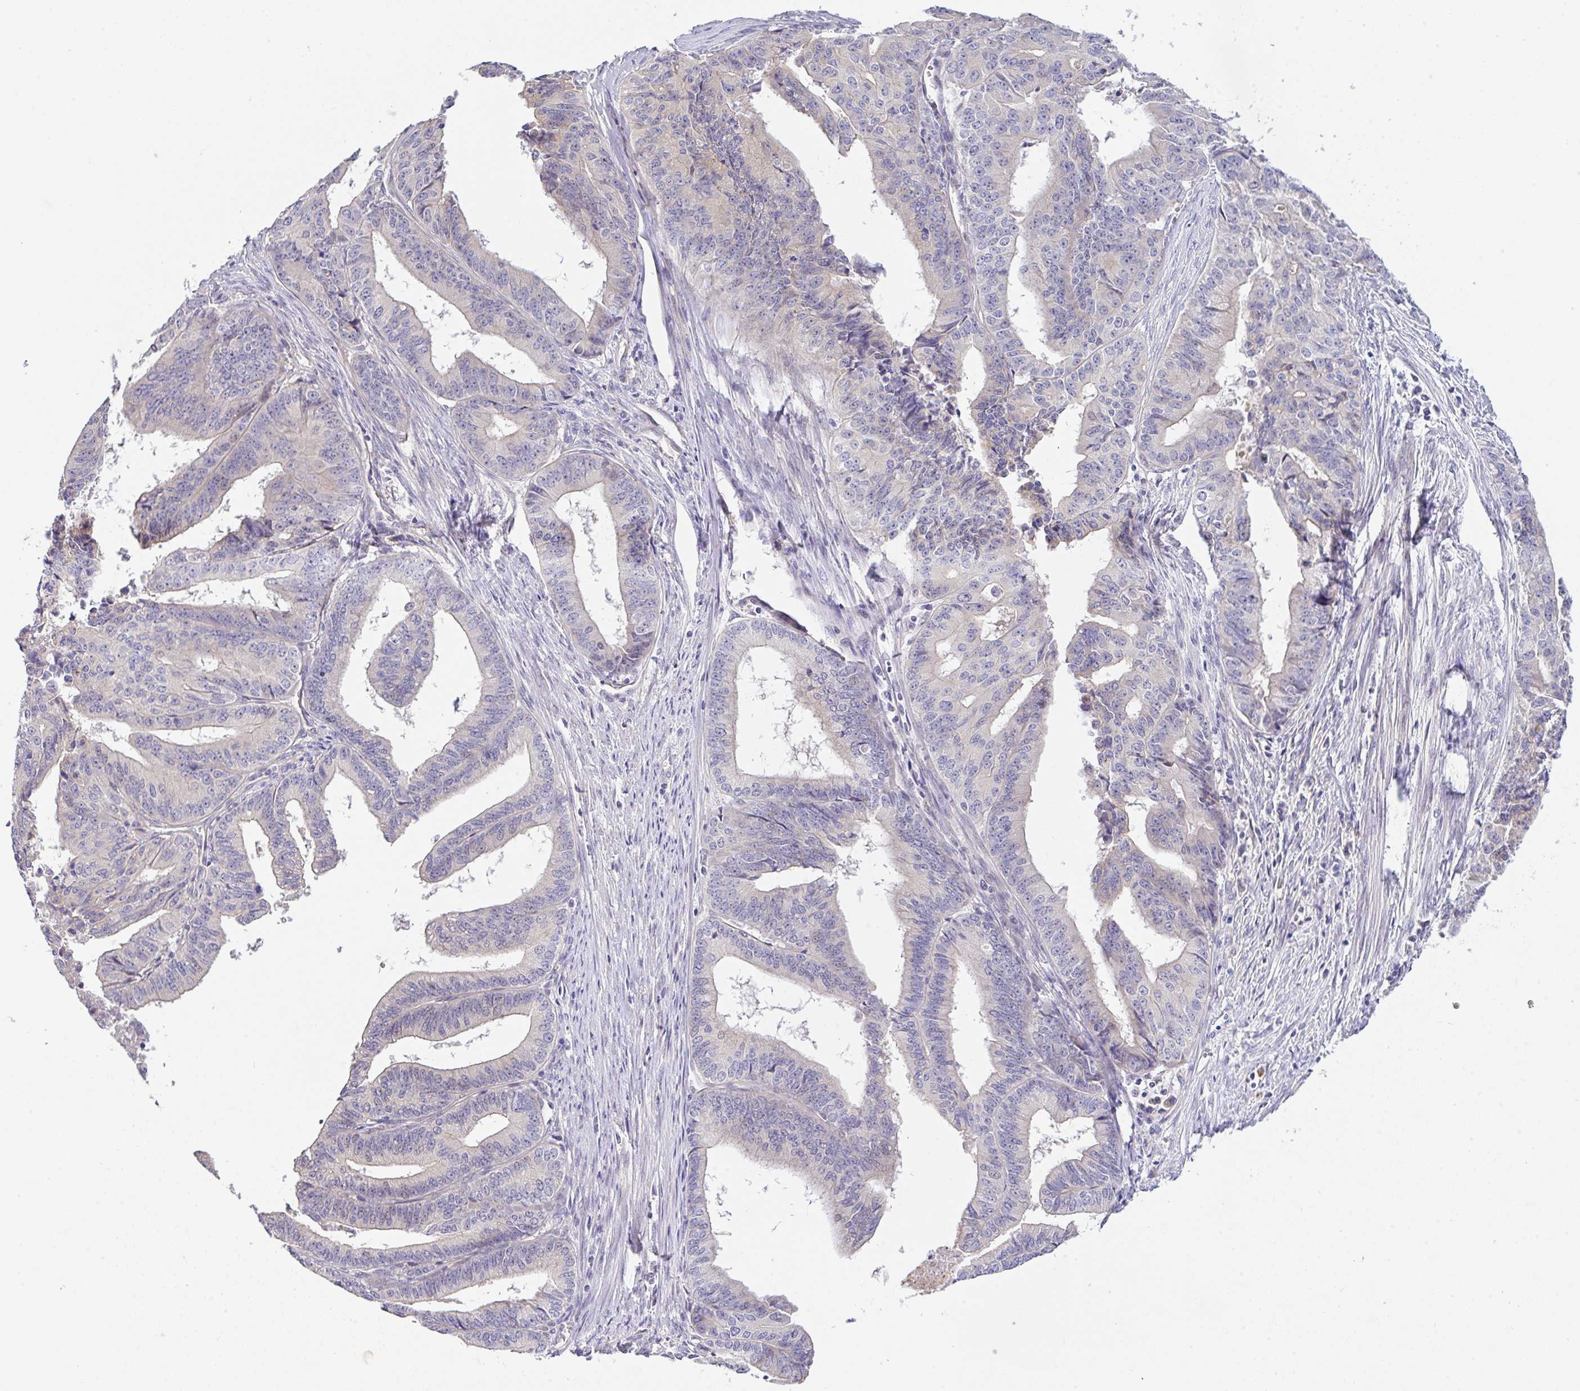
{"staining": {"intensity": "negative", "quantity": "none", "location": "none"}, "tissue": "endometrial cancer", "cell_type": "Tumor cells", "image_type": "cancer", "snomed": [{"axis": "morphology", "description": "Adenocarcinoma, NOS"}, {"axis": "topography", "description": "Endometrium"}], "caption": "Endometrial adenocarcinoma was stained to show a protein in brown. There is no significant staining in tumor cells. (DAB IHC visualized using brightfield microscopy, high magnification).", "gene": "EPN3", "patient": {"sex": "female", "age": 65}}